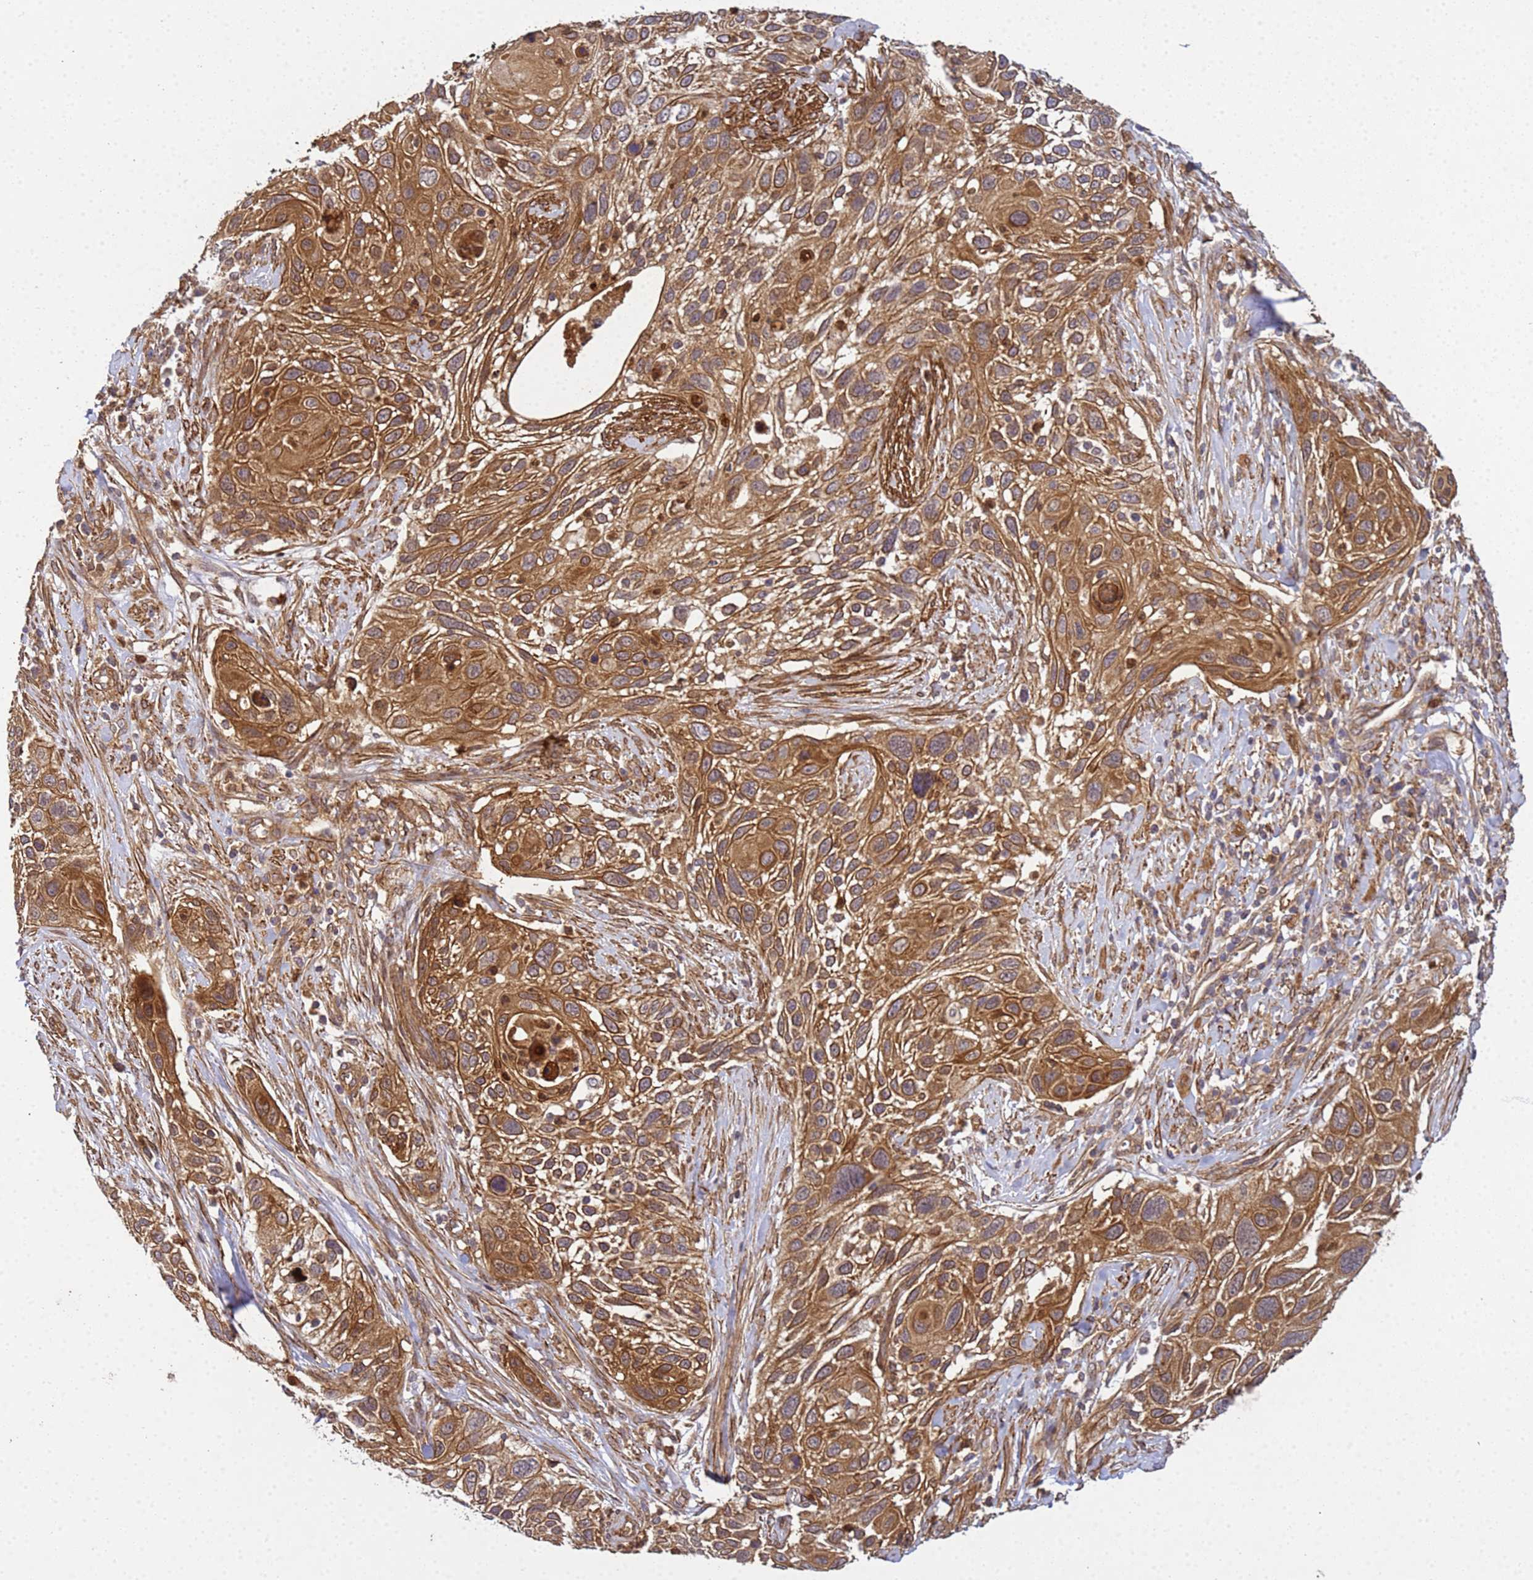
{"staining": {"intensity": "strong", "quantity": ">75%", "location": "cytoplasmic/membranous"}, "tissue": "cervical cancer", "cell_type": "Tumor cells", "image_type": "cancer", "snomed": [{"axis": "morphology", "description": "Squamous cell carcinoma, NOS"}, {"axis": "topography", "description": "Cervix"}], "caption": "A high-resolution histopathology image shows immunohistochemistry staining of squamous cell carcinoma (cervical), which exhibits strong cytoplasmic/membranous expression in approximately >75% of tumor cells.", "gene": "C8orf34", "patient": {"sex": "female", "age": 70}}